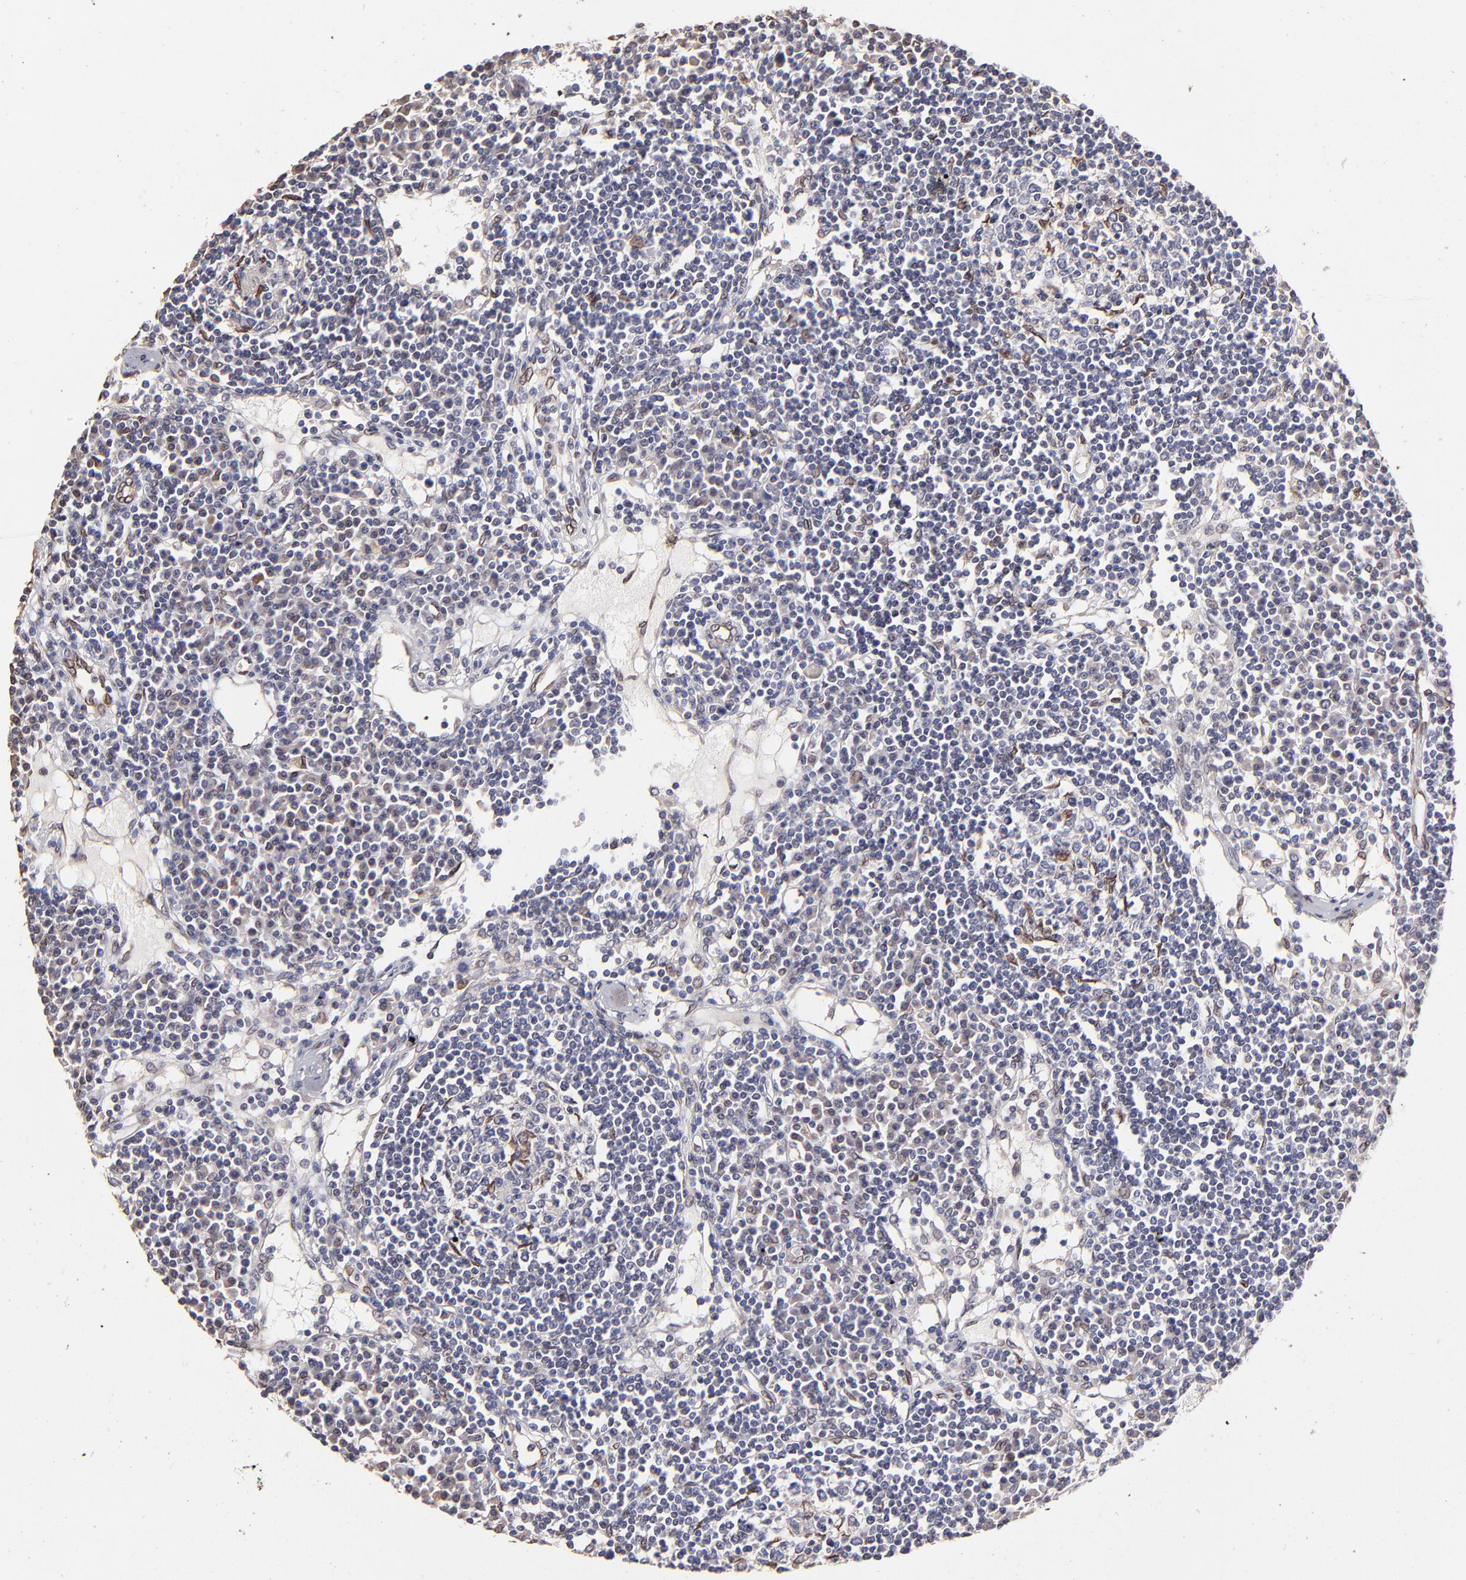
{"staining": {"intensity": "weak", "quantity": "<25%", "location": "cytoplasmic/membranous,nuclear"}, "tissue": "lymph node", "cell_type": "Germinal center cells", "image_type": "normal", "snomed": [{"axis": "morphology", "description": "Normal tissue, NOS"}, {"axis": "topography", "description": "Lymph node"}], "caption": "This micrograph is of unremarkable lymph node stained with IHC to label a protein in brown with the nuclei are counter-stained blue. There is no staining in germinal center cells.", "gene": "PUM3", "patient": {"sex": "female", "age": 62}}